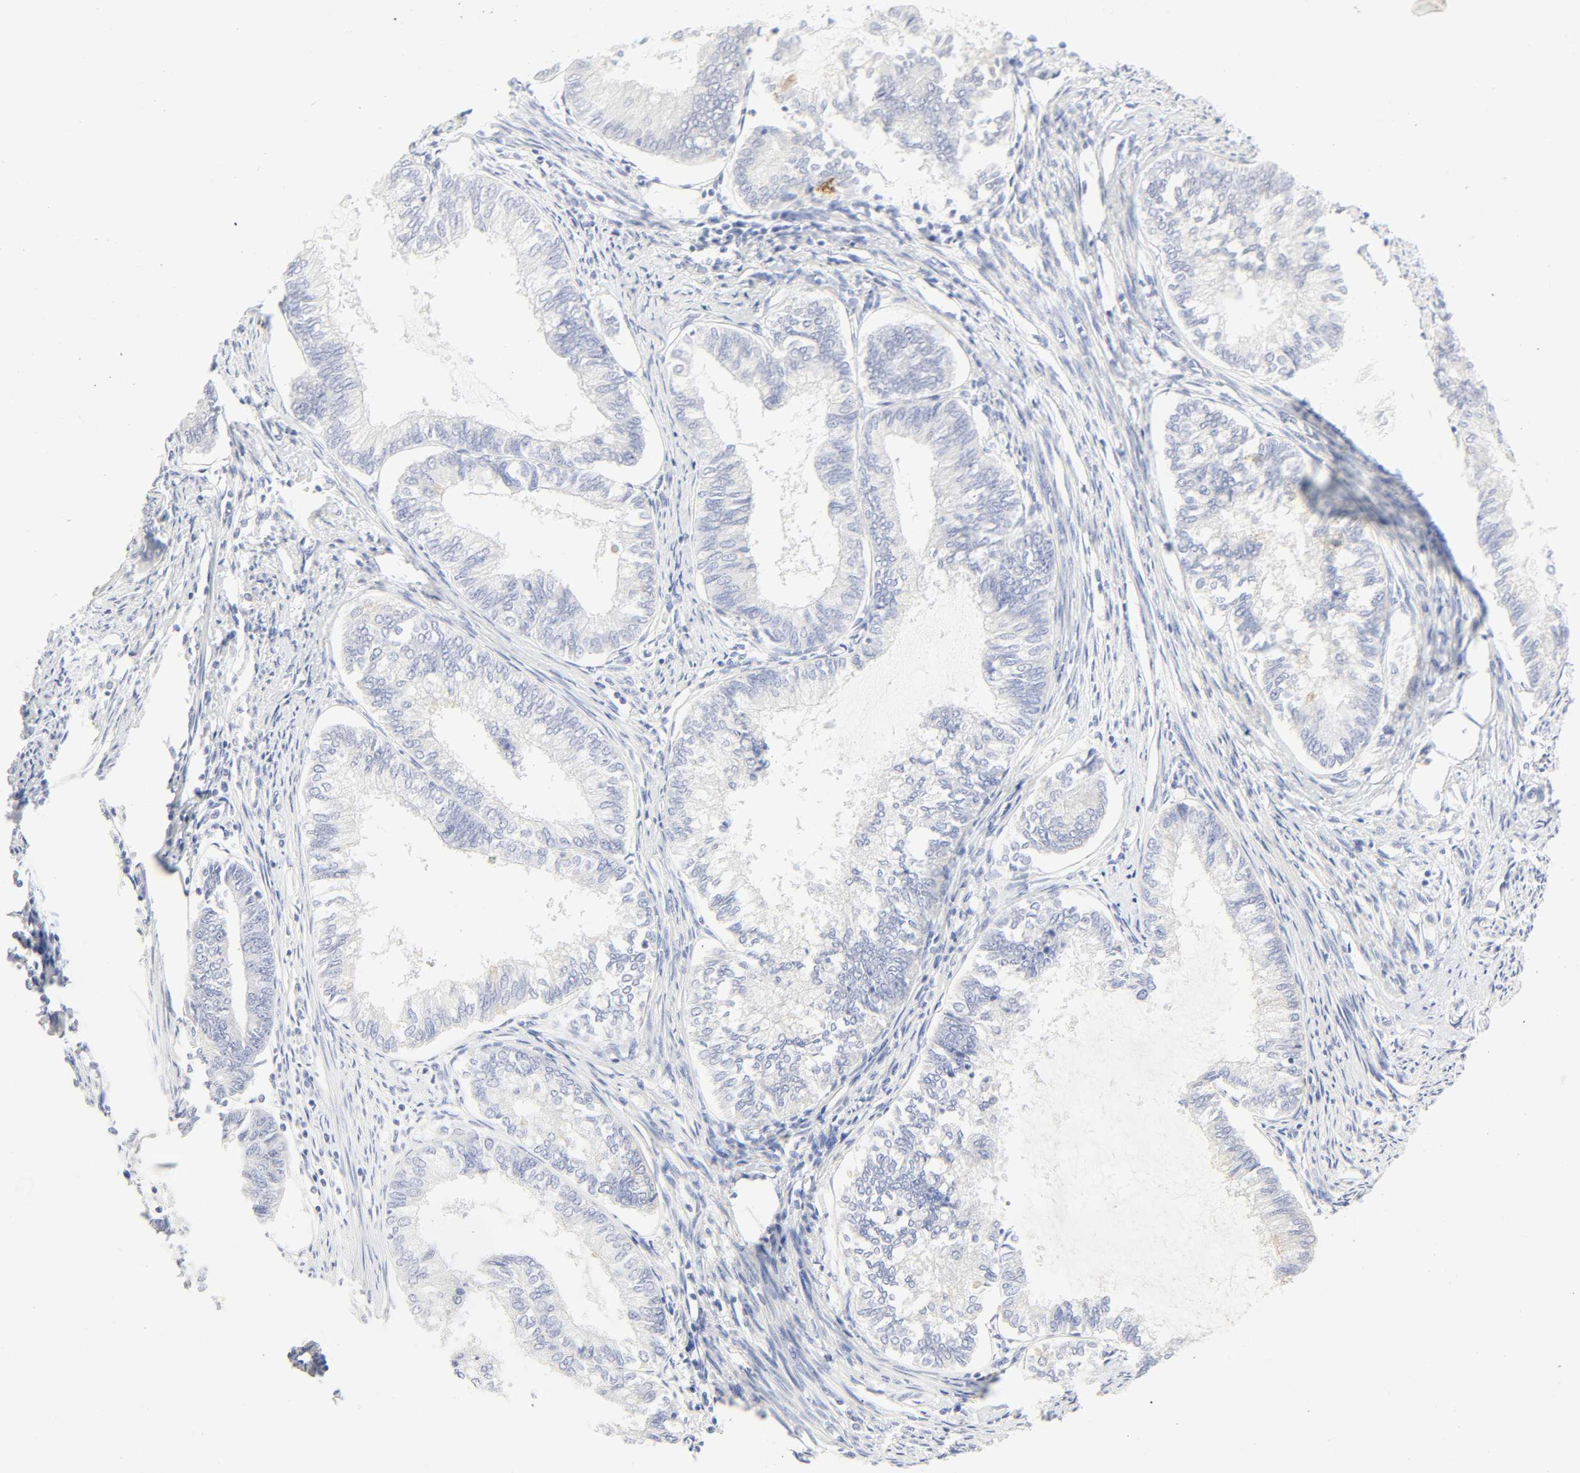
{"staining": {"intensity": "negative", "quantity": "none", "location": "none"}, "tissue": "endometrial cancer", "cell_type": "Tumor cells", "image_type": "cancer", "snomed": [{"axis": "morphology", "description": "Adenocarcinoma, NOS"}, {"axis": "topography", "description": "Endometrium"}], "caption": "Tumor cells show no significant protein staining in endometrial cancer.", "gene": "SLCO1B3", "patient": {"sex": "female", "age": 86}}